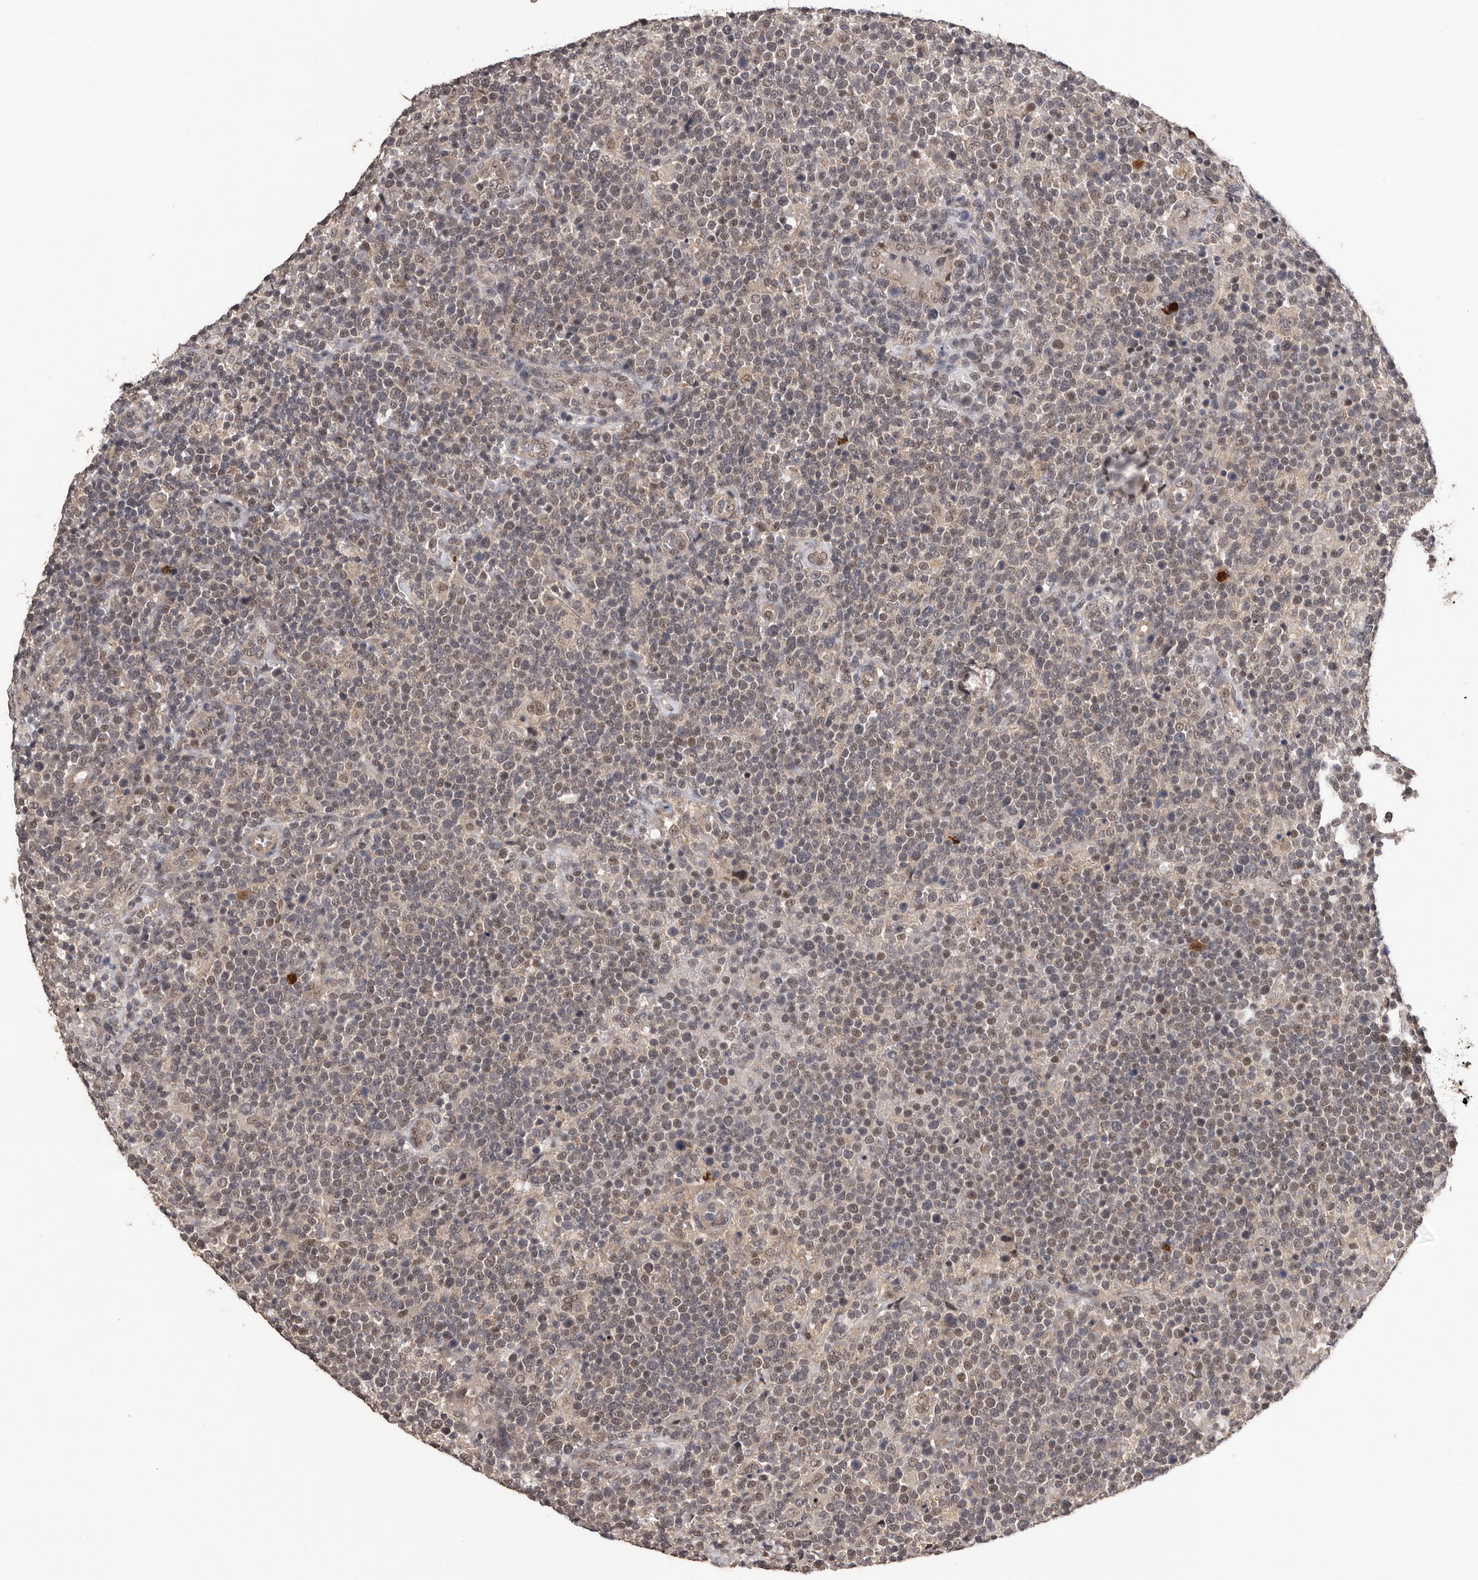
{"staining": {"intensity": "weak", "quantity": "<25%", "location": "nuclear"}, "tissue": "lymphoma", "cell_type": "Tumor cells", "image_type": "cancer", "snomed": [{"axis": "morphology", "description": "Malignant lymphoma, non-Hodgkin's type, High grade"}, {"axis": "topography", "description": "Lymph node"}], "caption": "Human lymphoma stained for a protein using immunohistochemistry displays no expression in tumor cells.", "gene": "VPS37A", "patient": {"sex": "male", "age": 61}}